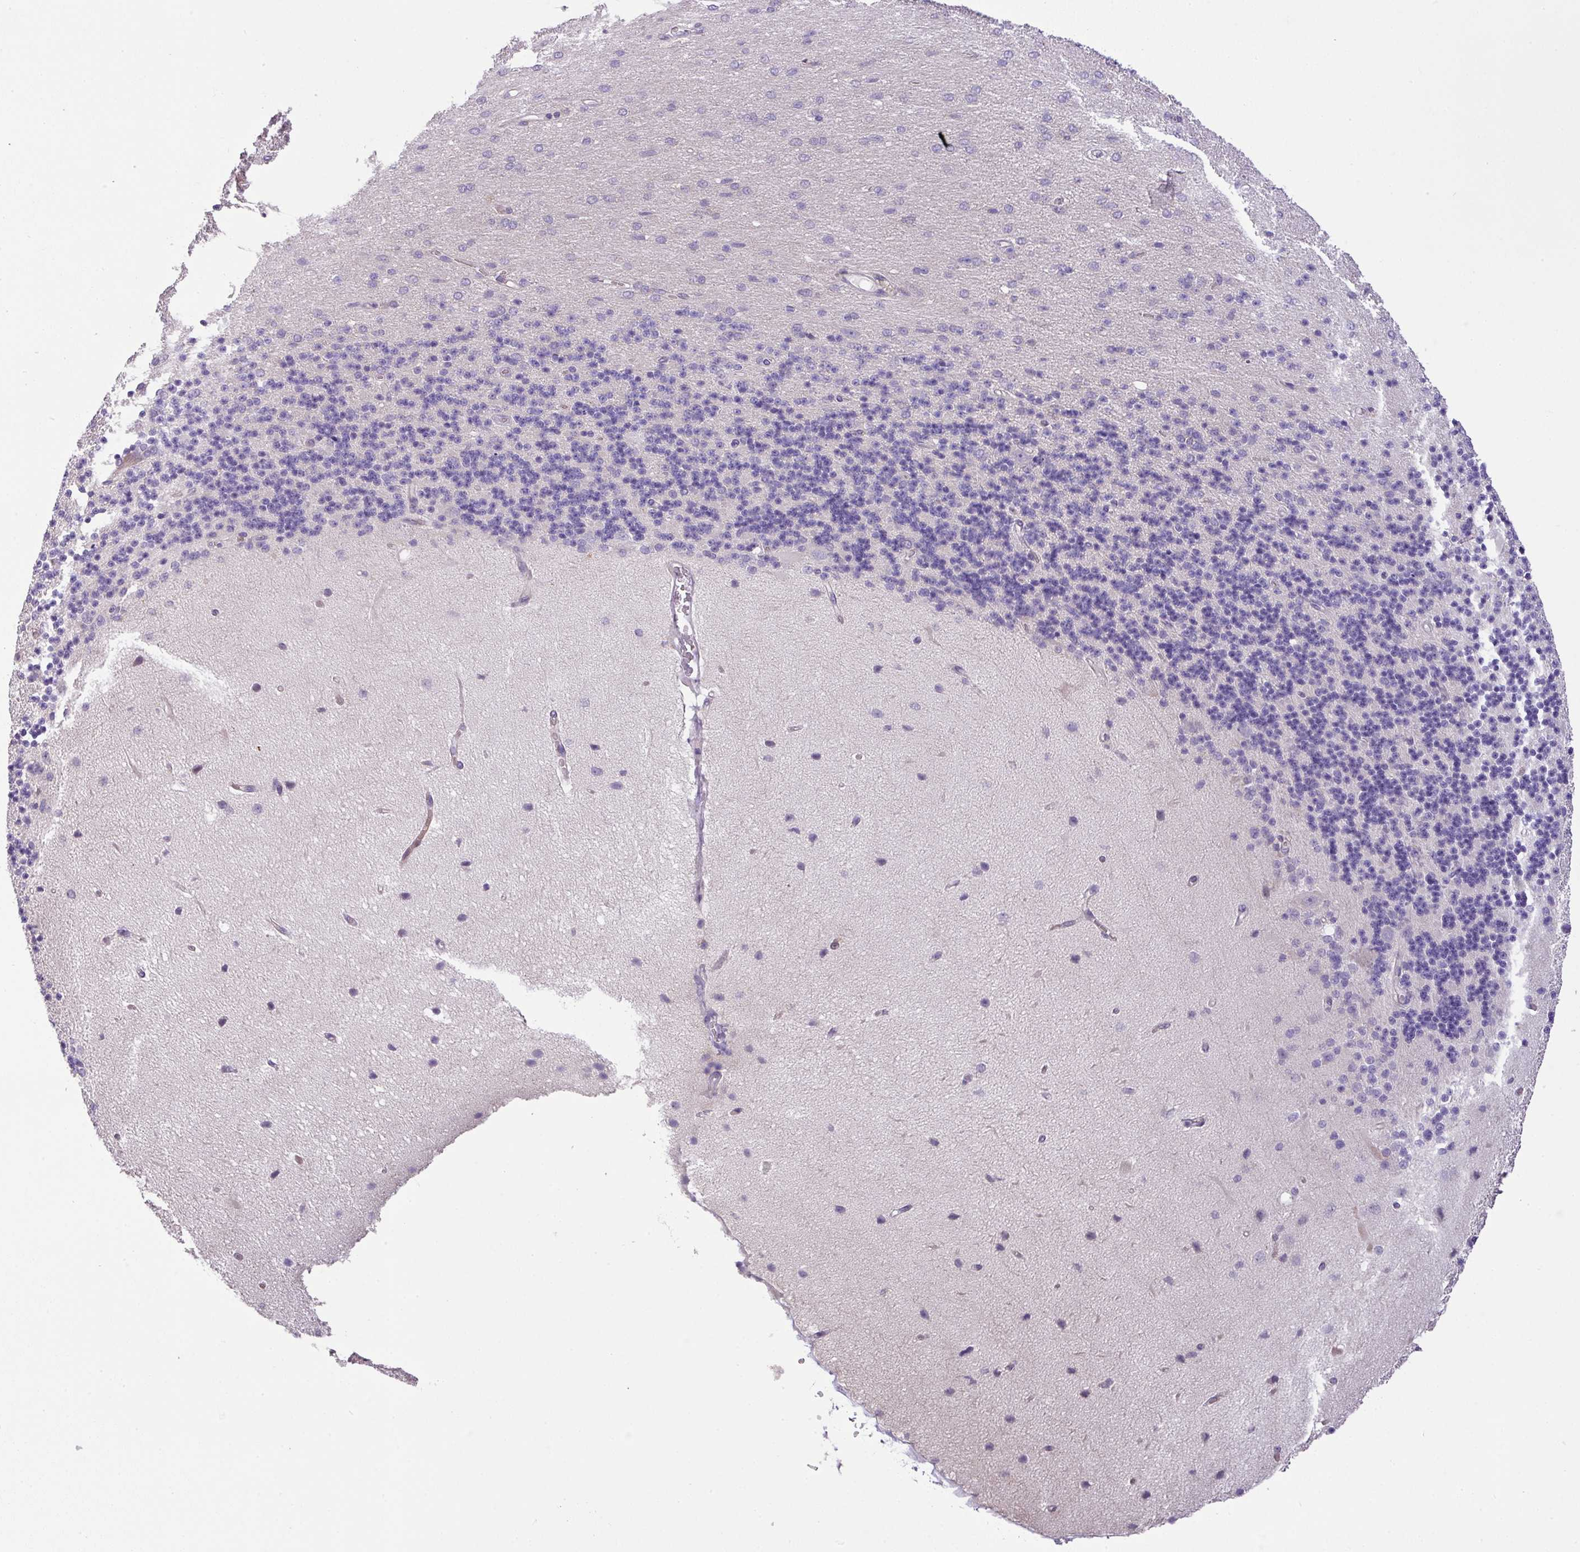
{"staining": {"intensity": "negative", "quantity": "none", "location": "none"}, "tissue": "cerebellum", "cell_type": "Cells in granular layer", "image_type": "normal", "snomed": [{"axis": "morphology", "description": "Normal tissue, NOS"}, {"axis": "topography", "description": "Cerebellum"}], "caption": "A high-resolution image shows IHC staining of normal cerebellum, which demonstrates no significant expression in cells in granular layer. (DAB IHC with hematoxylin counter stain).", "gene": "PIK3R5", "patient": {"sex": "female", "age": 29}}